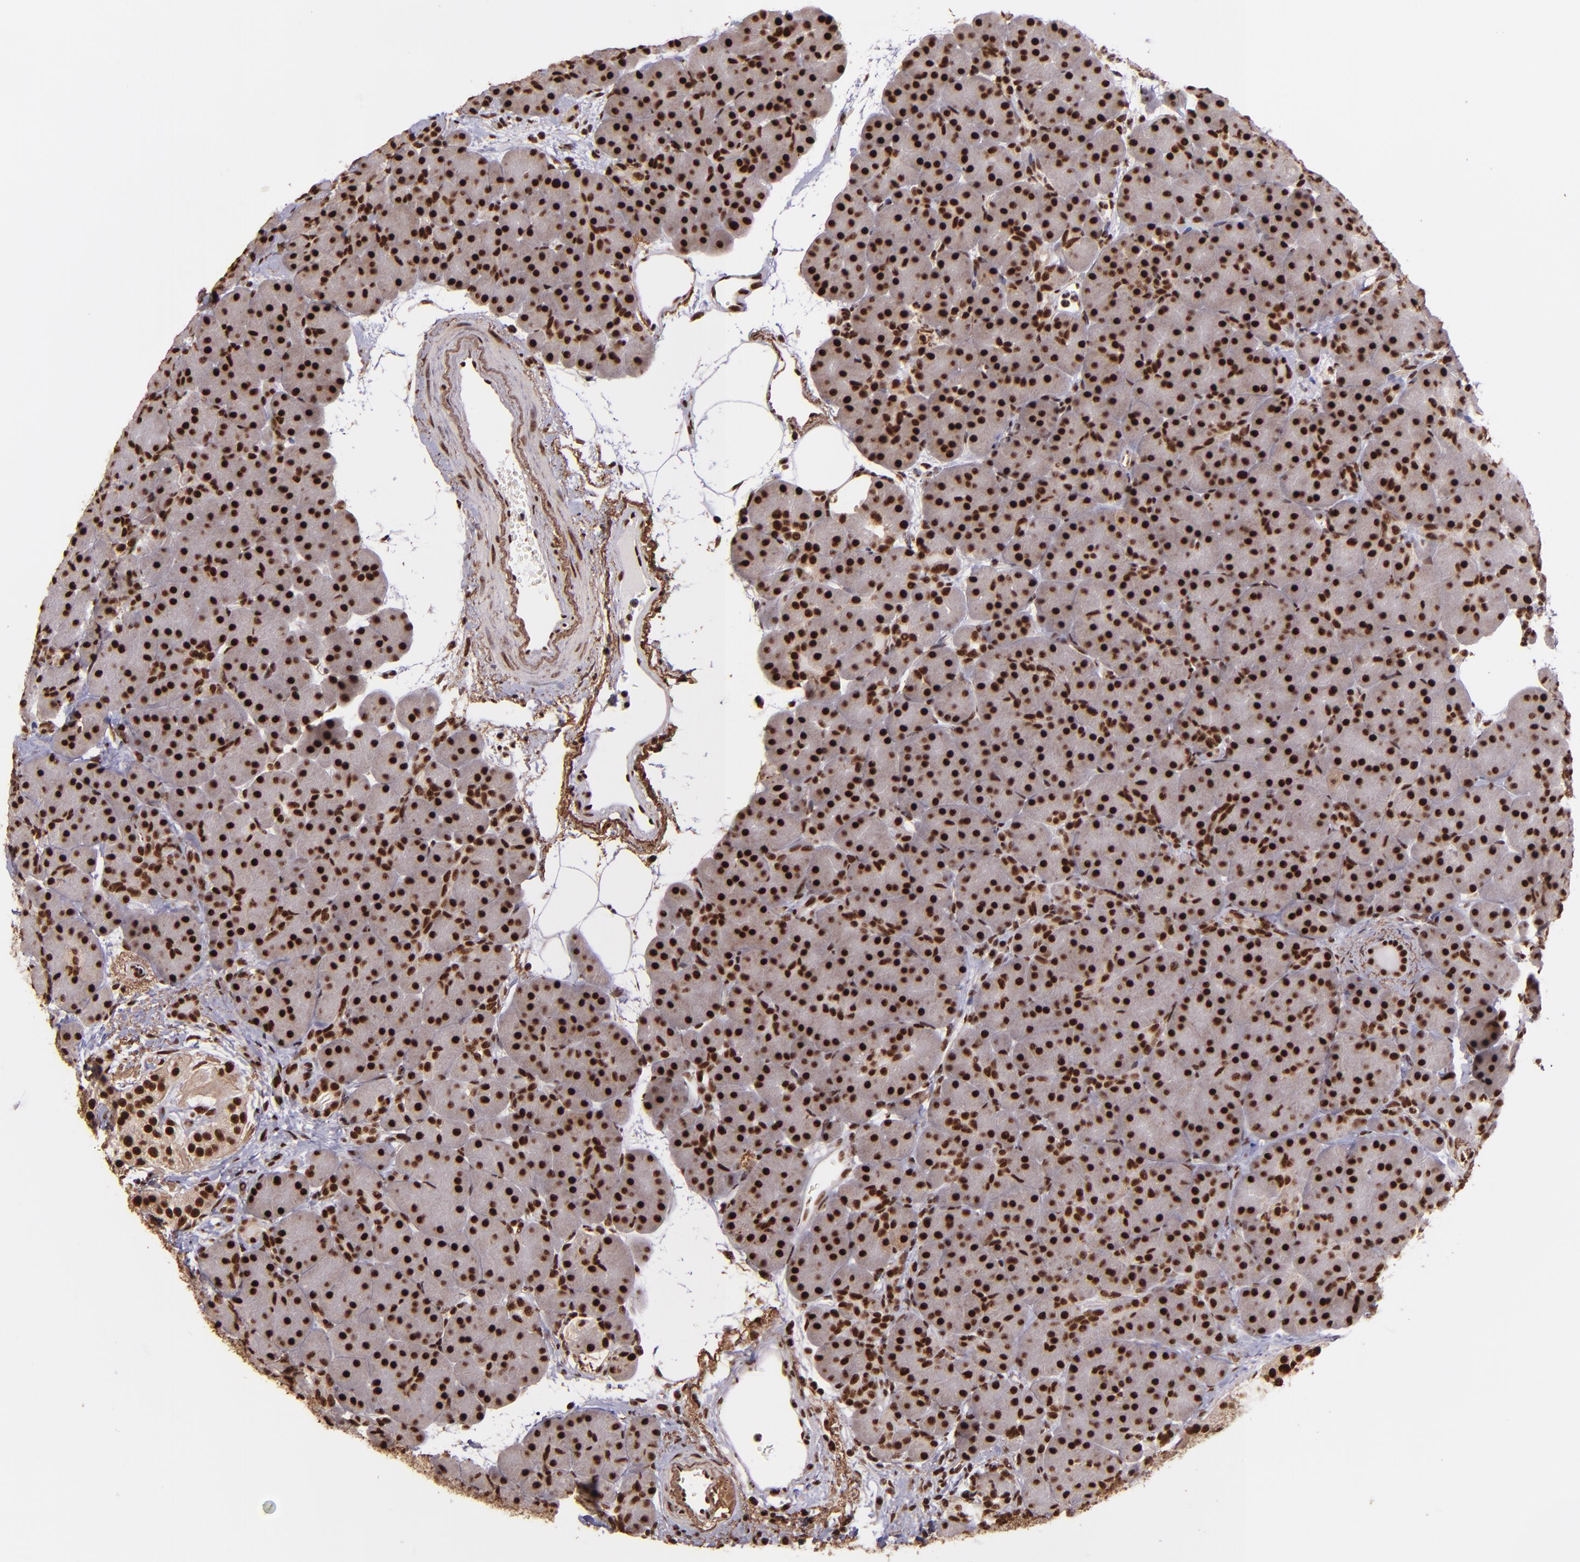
{"staining": {"intensity": "strong", "quantity": ">75%", "location": "nuclear"}, "tissue": "pancreas", "cell_type": "Exocrine glandular cells", "image_type": "normal", "snomed": [{"axis": "morphology", "description": "Normal tissue, NOS"}, {"axis": "topography", "description": "Pancreas"}], "caption": "Pancreas stained for a protein (brown) demonstrates strong nuclear positive expression in approximately >75% of exocrine glandular cells.", "gene": "PQBP1", "patient": {"sex": "male", "age": 66}}